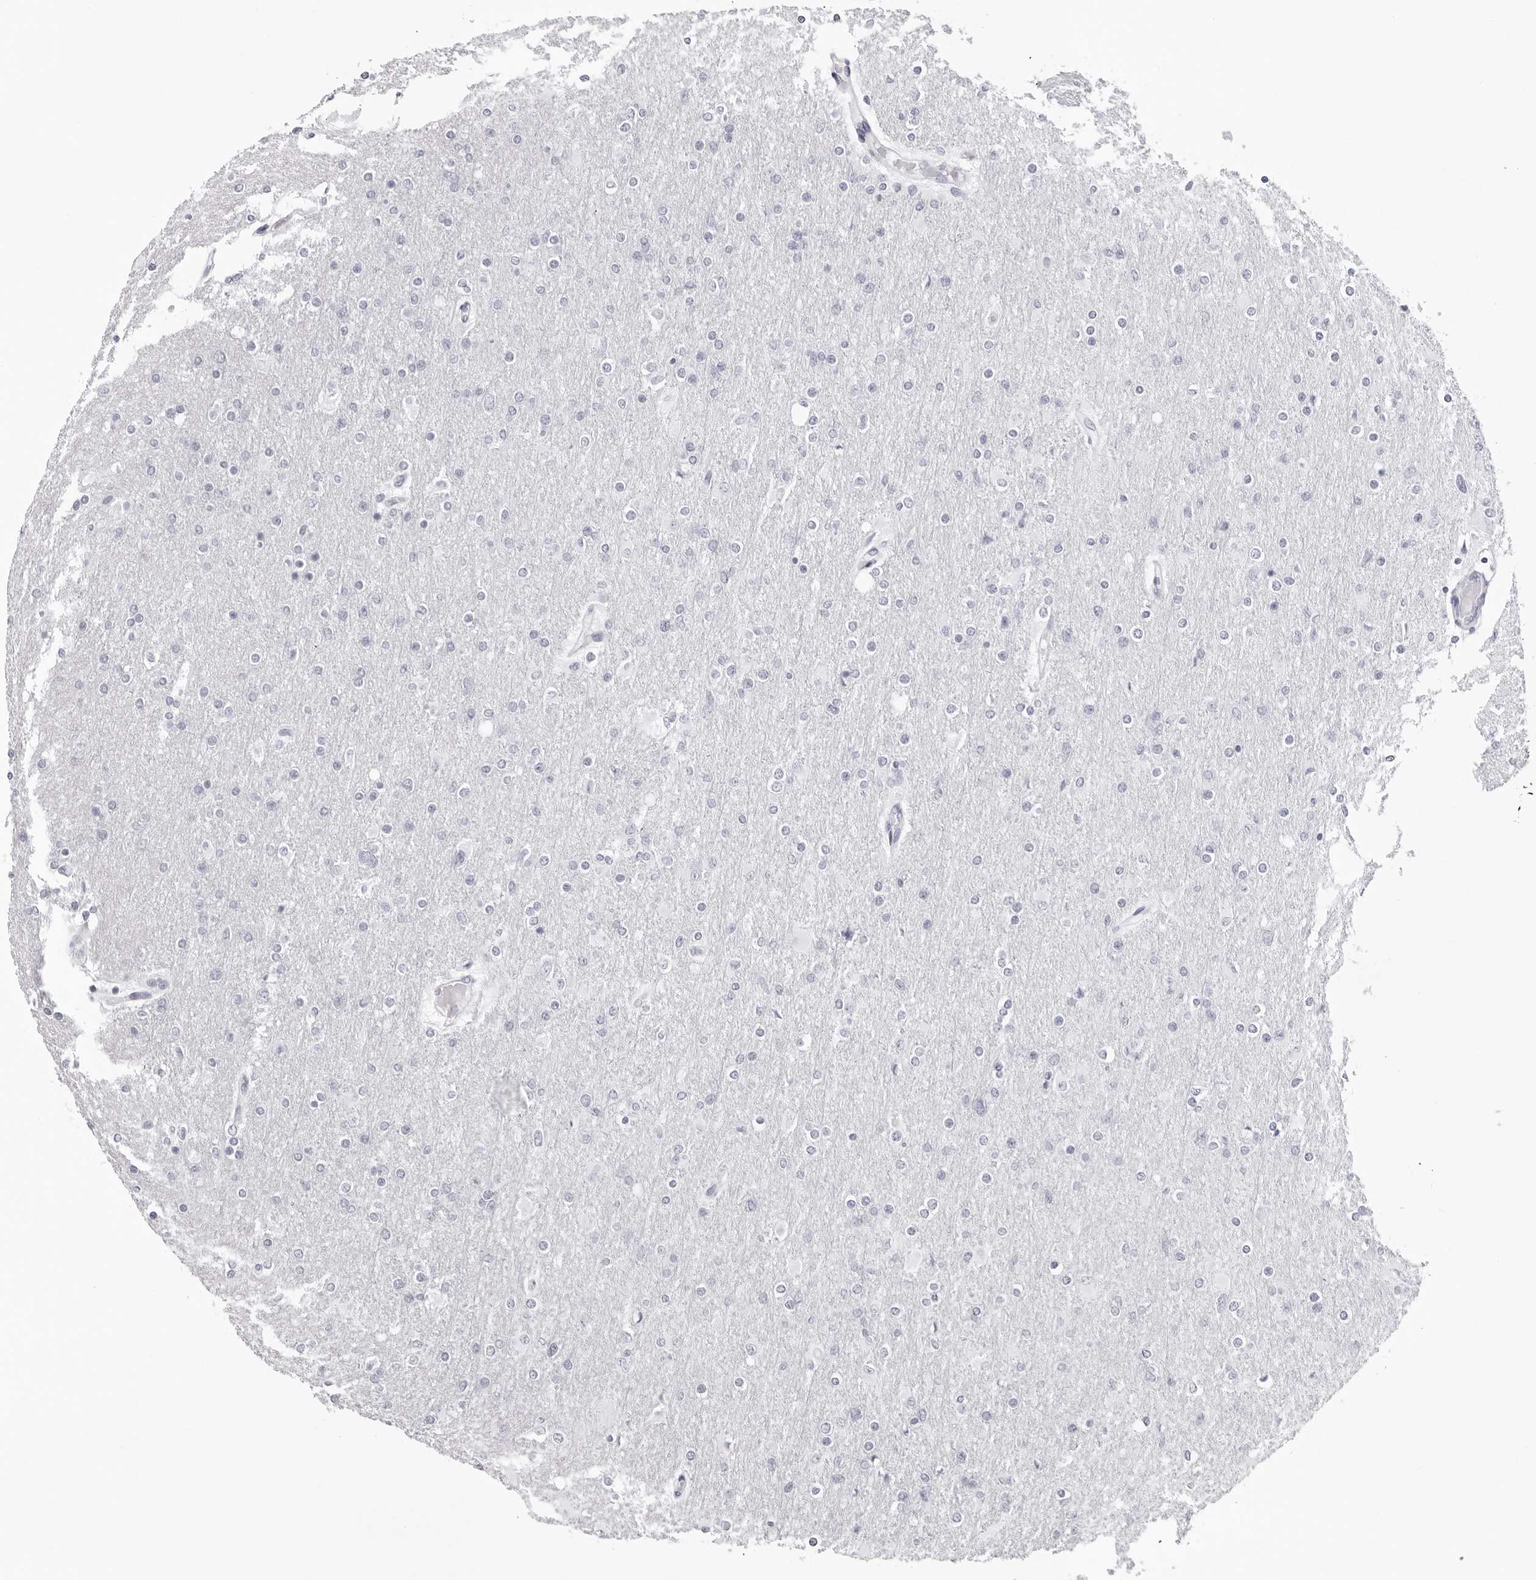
{"staining": {"intensity": "negative", "quantity": "none", "location": "none"}, "tissue": "glioma", "cell_type": "Tumor cells", "image_type": "cancer", "snomed": [{"axis": "morphology", "description": "Glioma, malignant, High grade"}, {"axis": "topography", "description": "Cerebral cortex"}], "caption": "Protein analysis of glioma exhibits no significant staining in tumor cells.", "gene": "INSL3", "patient": {"sex": "female", "age": 36}}